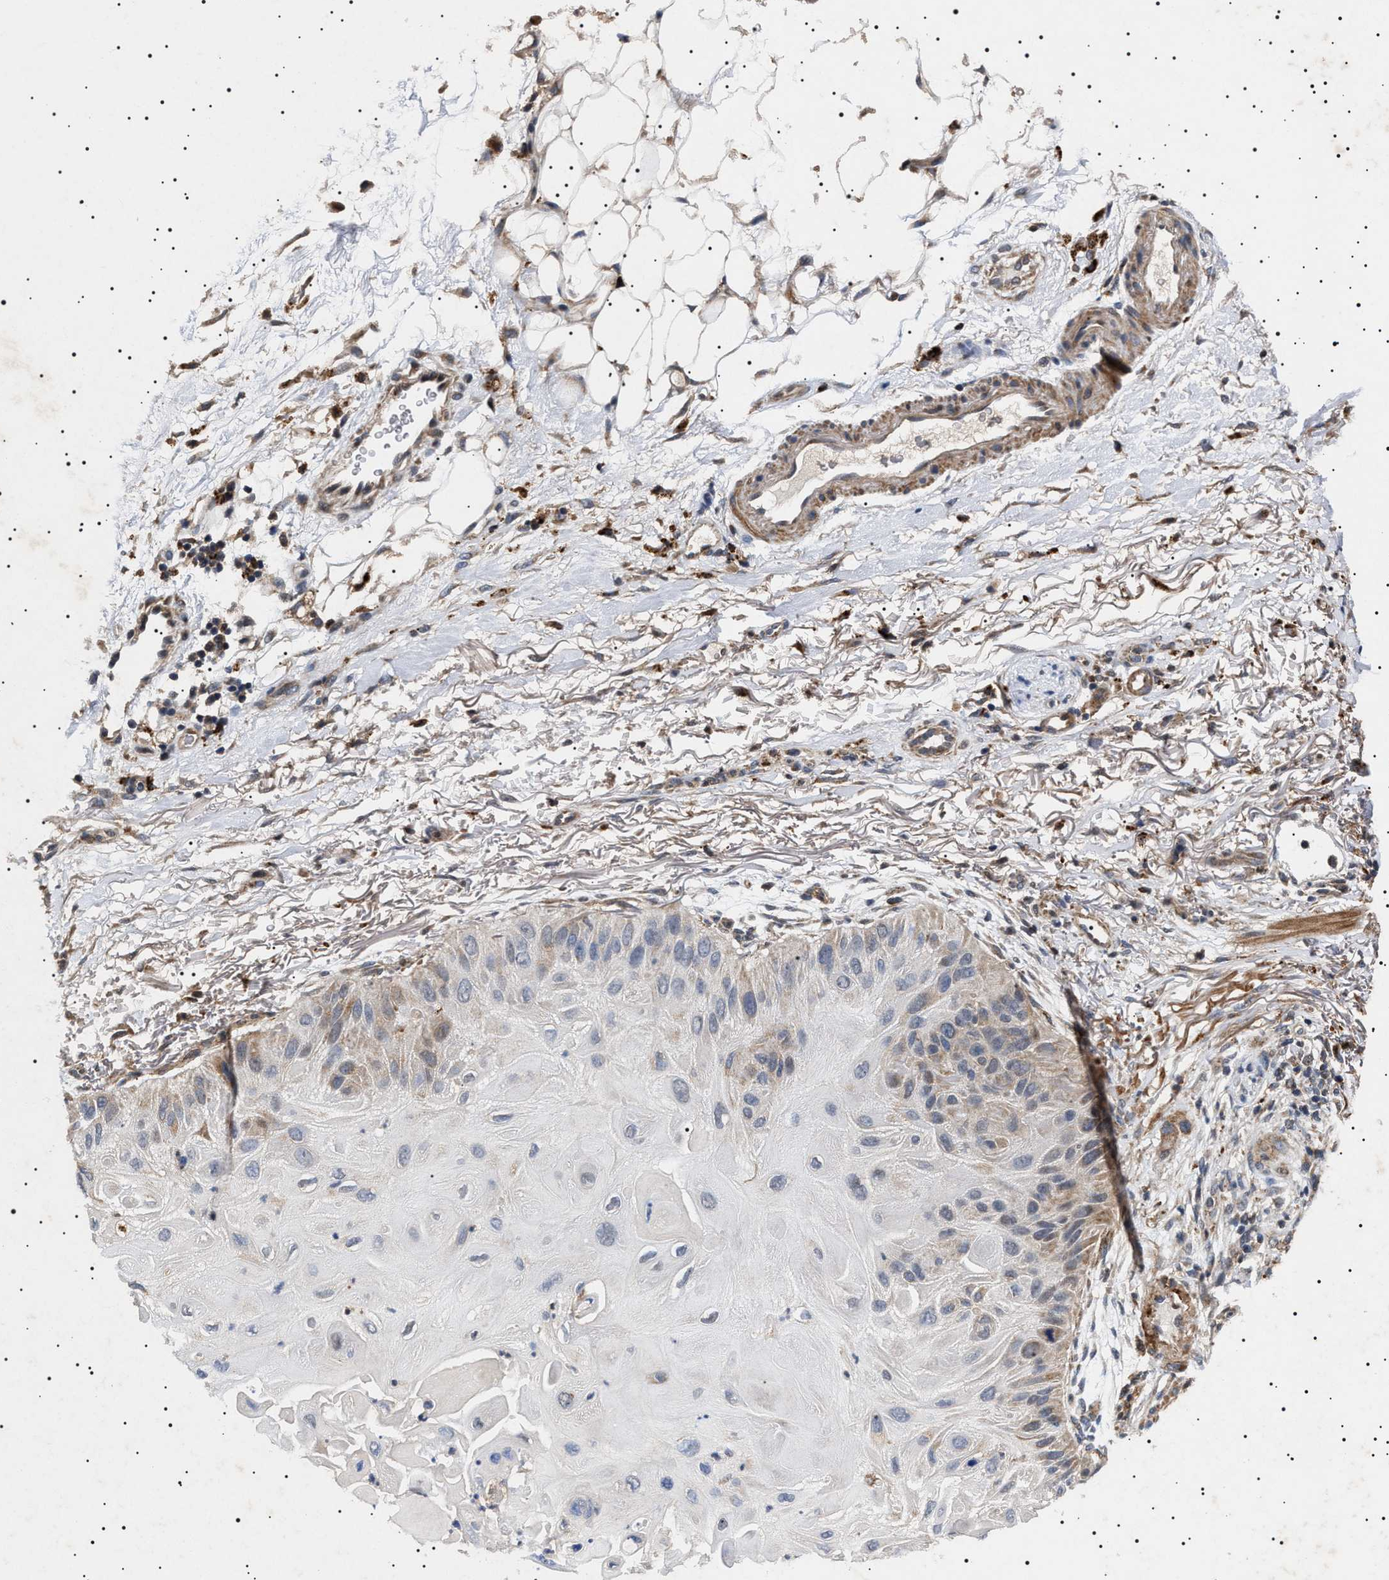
{"staining": {"intensity": "weak", "quantity": "<25%", "location": "cytoplasmic/membranous"}, "tissue": "skin cancer", "cell_type": "Tumor cells", "image_type": "cancer", "snomed": [{"axis": "morphology", "description": "Squamous cell carcinoma, NOS"}, {"axis": "topography", "description": "Skin"}], "caption": "Skin cancer stained for a protein using IHC reveals no staining tumor cells.", "gene": "RAB34", "patient": {"sex": "female", "age": 77}}